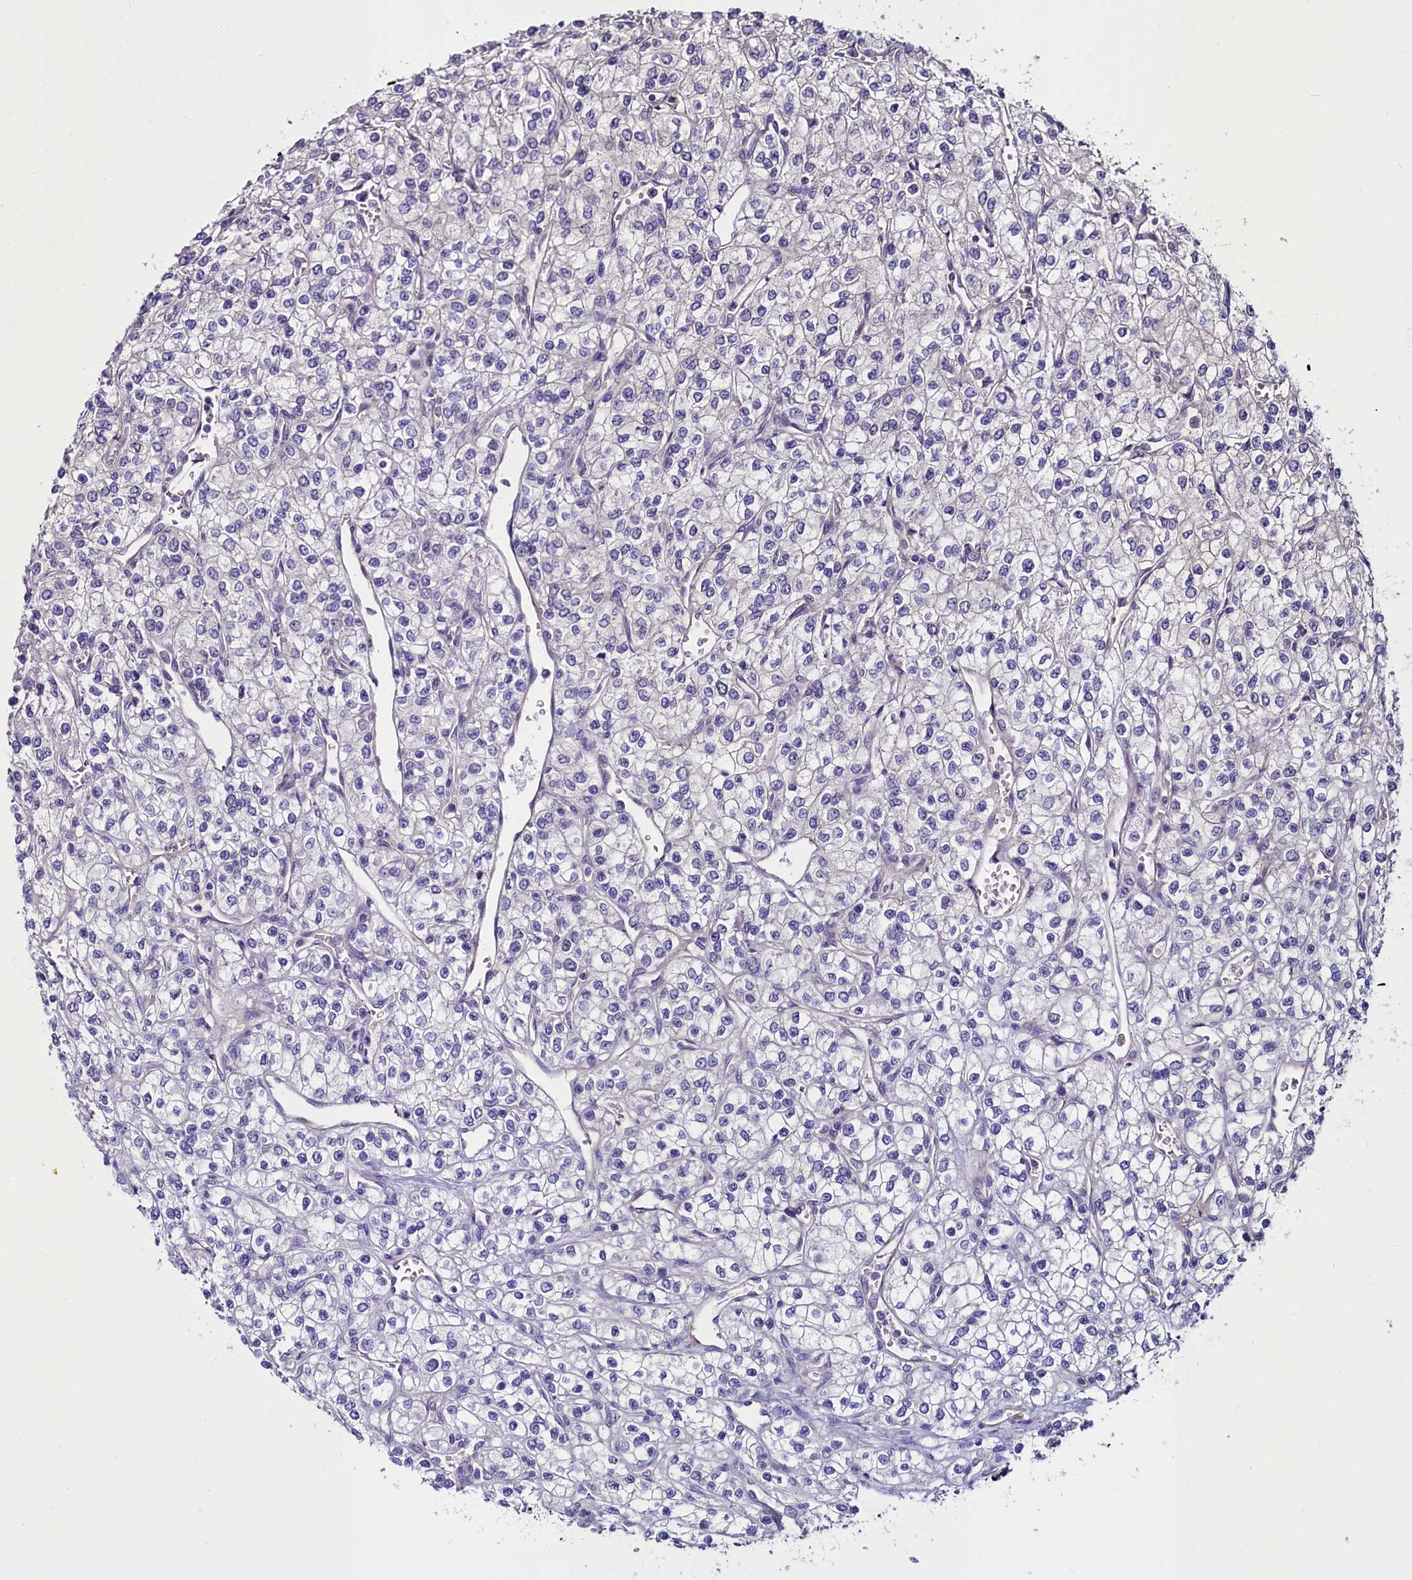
{"staining": {"intensity": "negative", "quantity": "none", "location": "none"}, "tissue": "renal cancer", "cell_type": "Tumor cells", "image_type": "cancer", "snomed": [{"axis": "morphology", "description": "Adenocarcinoma, NOS"}, {"axis": "topography", "description": "Kidney"}], "caption": "A high-resolution histopathology image shows immunohistochemistry (IHC) staining of renal cancer (adenocarcinoma), which displays no significant staining in tumor cells.", "gene": "PDILT", "patient": {"sex": "male", "age": 80}}